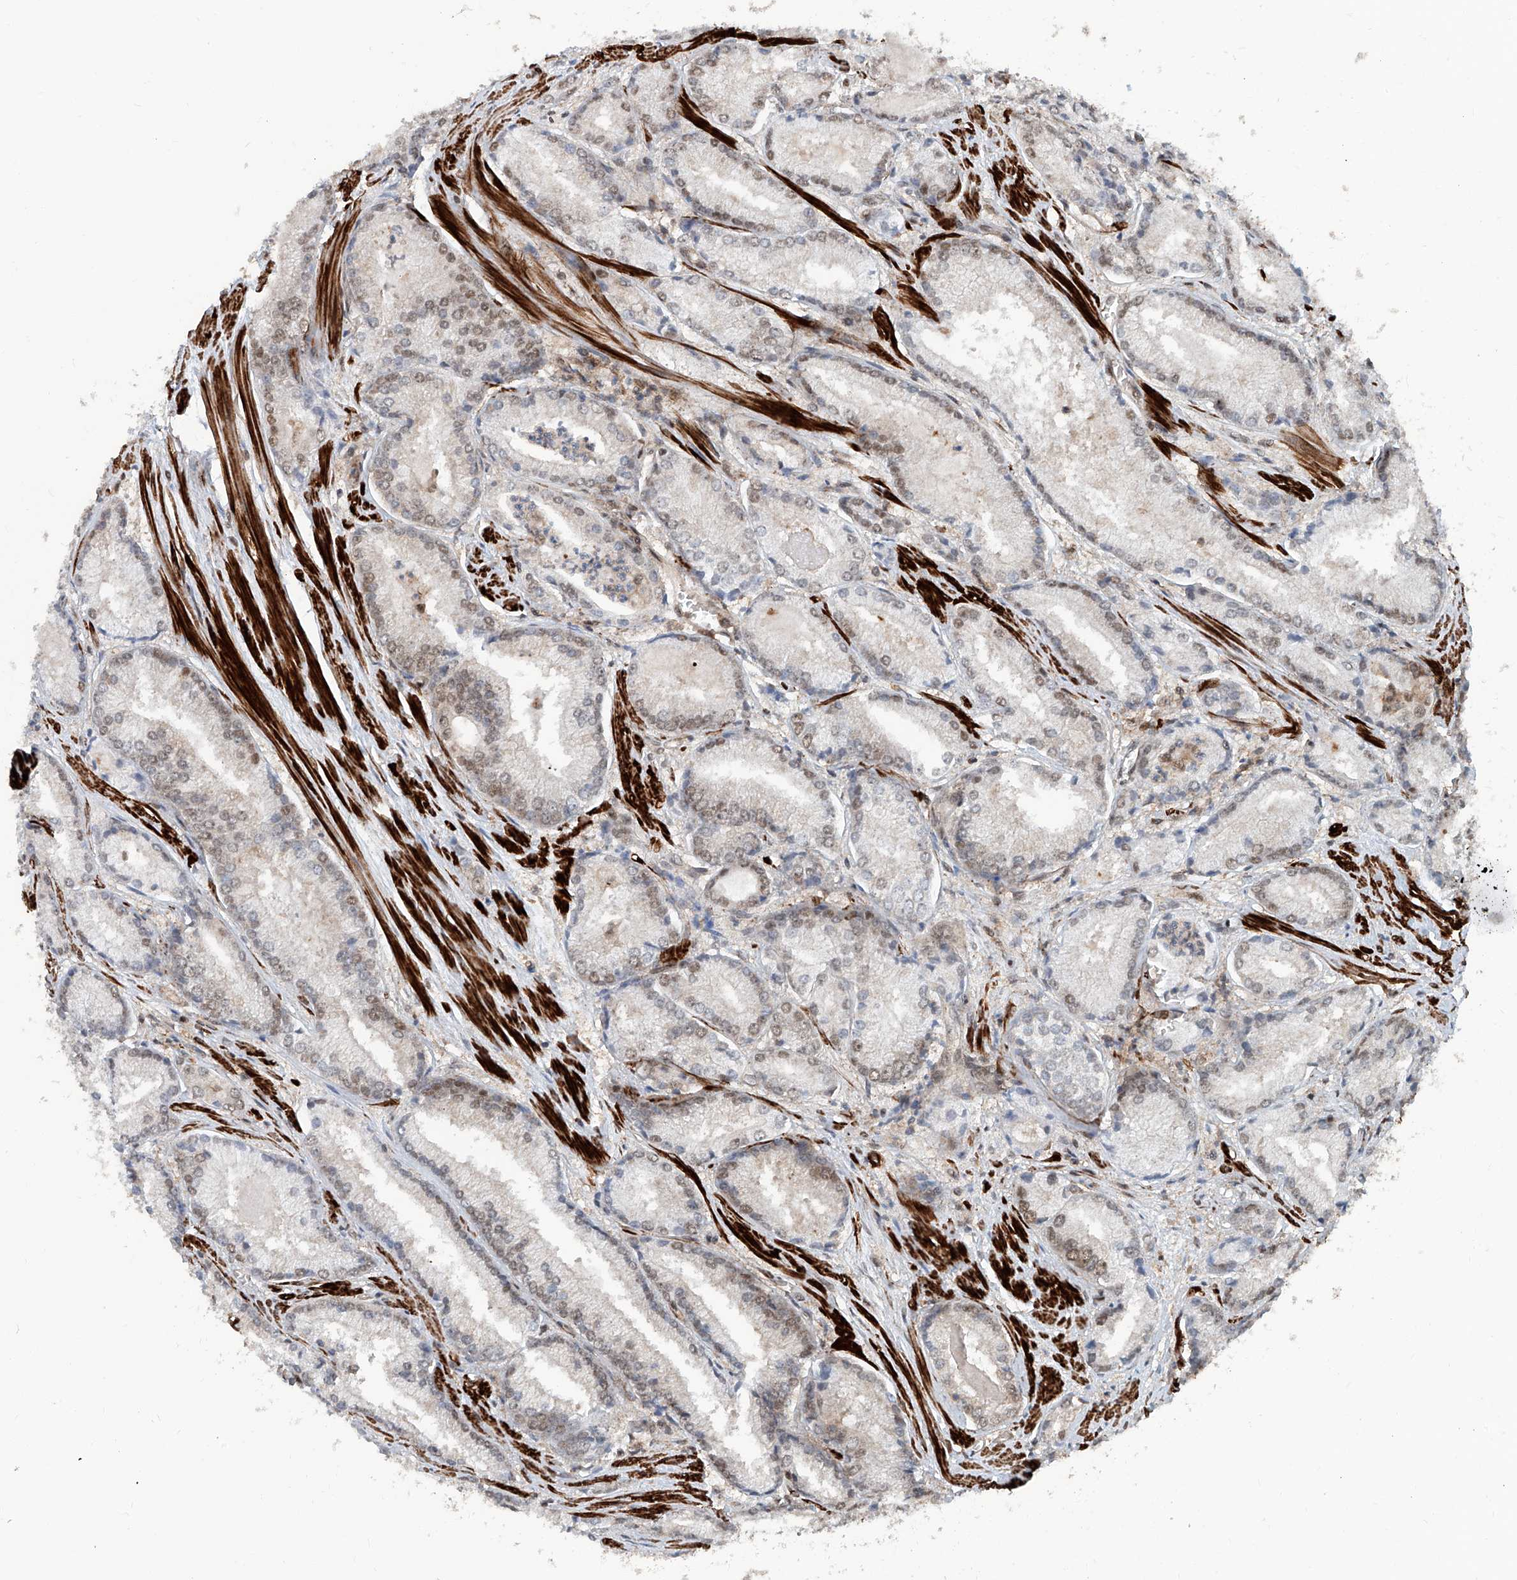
{"staining": {"intensity": "weak", "quantity": "<25%", "location": "nuclear"}, "tissue": "prostate cancer", "cell_type": "Tumor cells", "image_type": "cancer", "snomed": [{"axis": "morphology", "description": "Adenocarcinoma, Low grade"}, {"axis": "topography", "description": "Prostate"}], "caption": "High power microscopy micrograph of an immunohistochemistry (IHC) micrograph of prostate cancer (low-grade adenocarcinoma), revealing no significant staining in tumor cells.", "gene": "SDE2", "patient": {"sex": "male", "age": 54}}